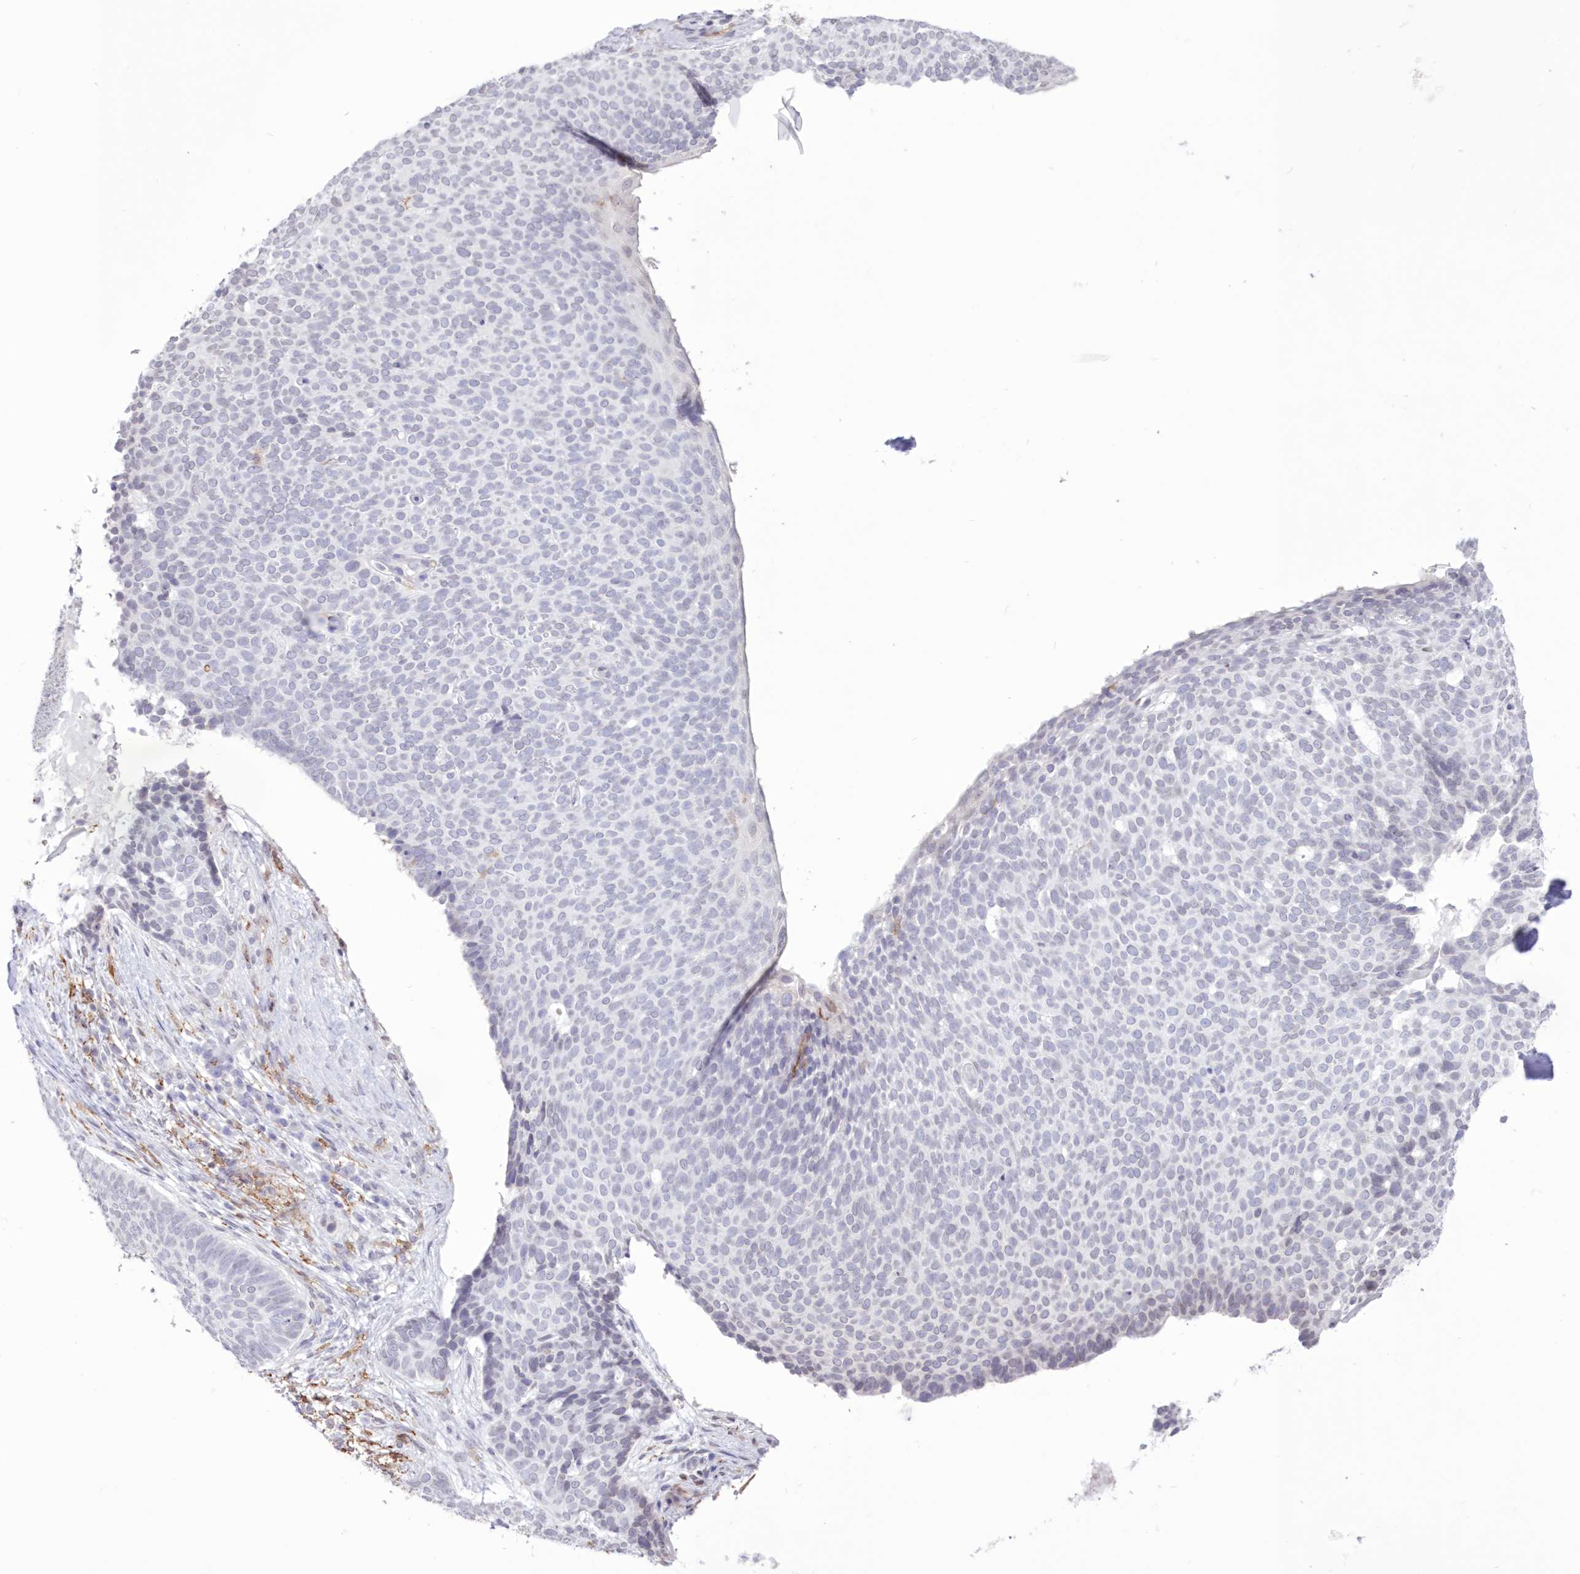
{"staining": {"intensity": "negative", "quantity": "none", "location": "none"}, "tissue": "skin cancer", "cell_type": "Tumor cells", "image_type": "cancer", "snomed": [{"axis": "morphology", "description": "Normal tissue, NOS"}, {"axis": "morphology", "description": "Basal cell carcinoma"}, {"axis": "topography", "description": "Skin"}], "caption": "DAB immunohistochemical staining of human basal cell carcinoma (skin) displays no significant staining in tumor cells.", "gene": "C11orf1", "patient": {"sex": "male", "age": 50}}